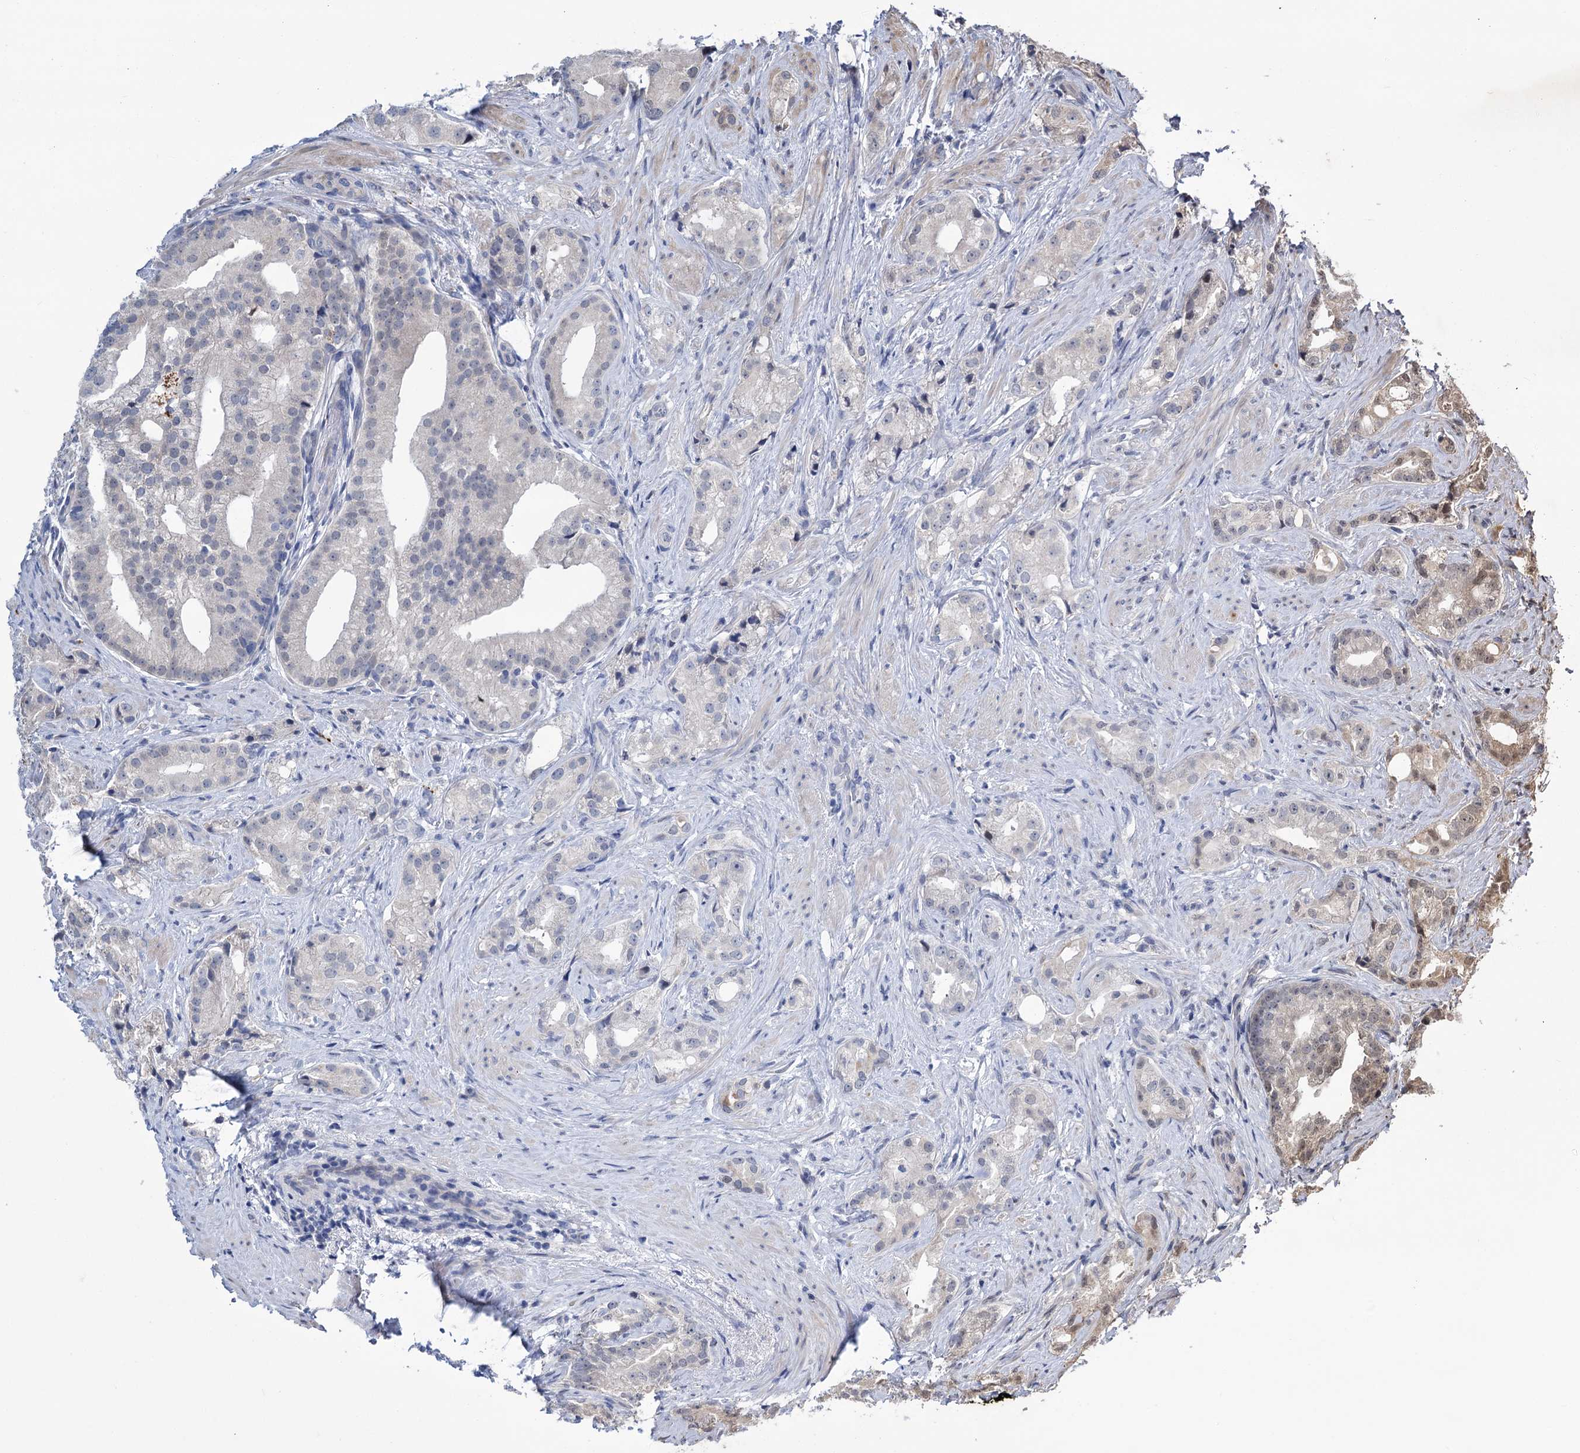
{"staining": {"intensity": "negative", "quantity": "none", "location": "none"}, "tissue": "prostate cancer", "cell_type": "Tumor cells", "image_type": "cancer", "snomed": [{"axis": "morphology", "description": "Adenocarcinoma, Low grade"}, {"axis": "topography", "description": "Prostate"}], "caption": "High magnification brightfield microscopy of prostate low-grade adenocarcinoma stained with DAB (brown) and counterstained with hematoxylin (blue): tumor cells show no significant expression.", "gene": "UBR1", "patient": {"sex": "male", "age": 71}}